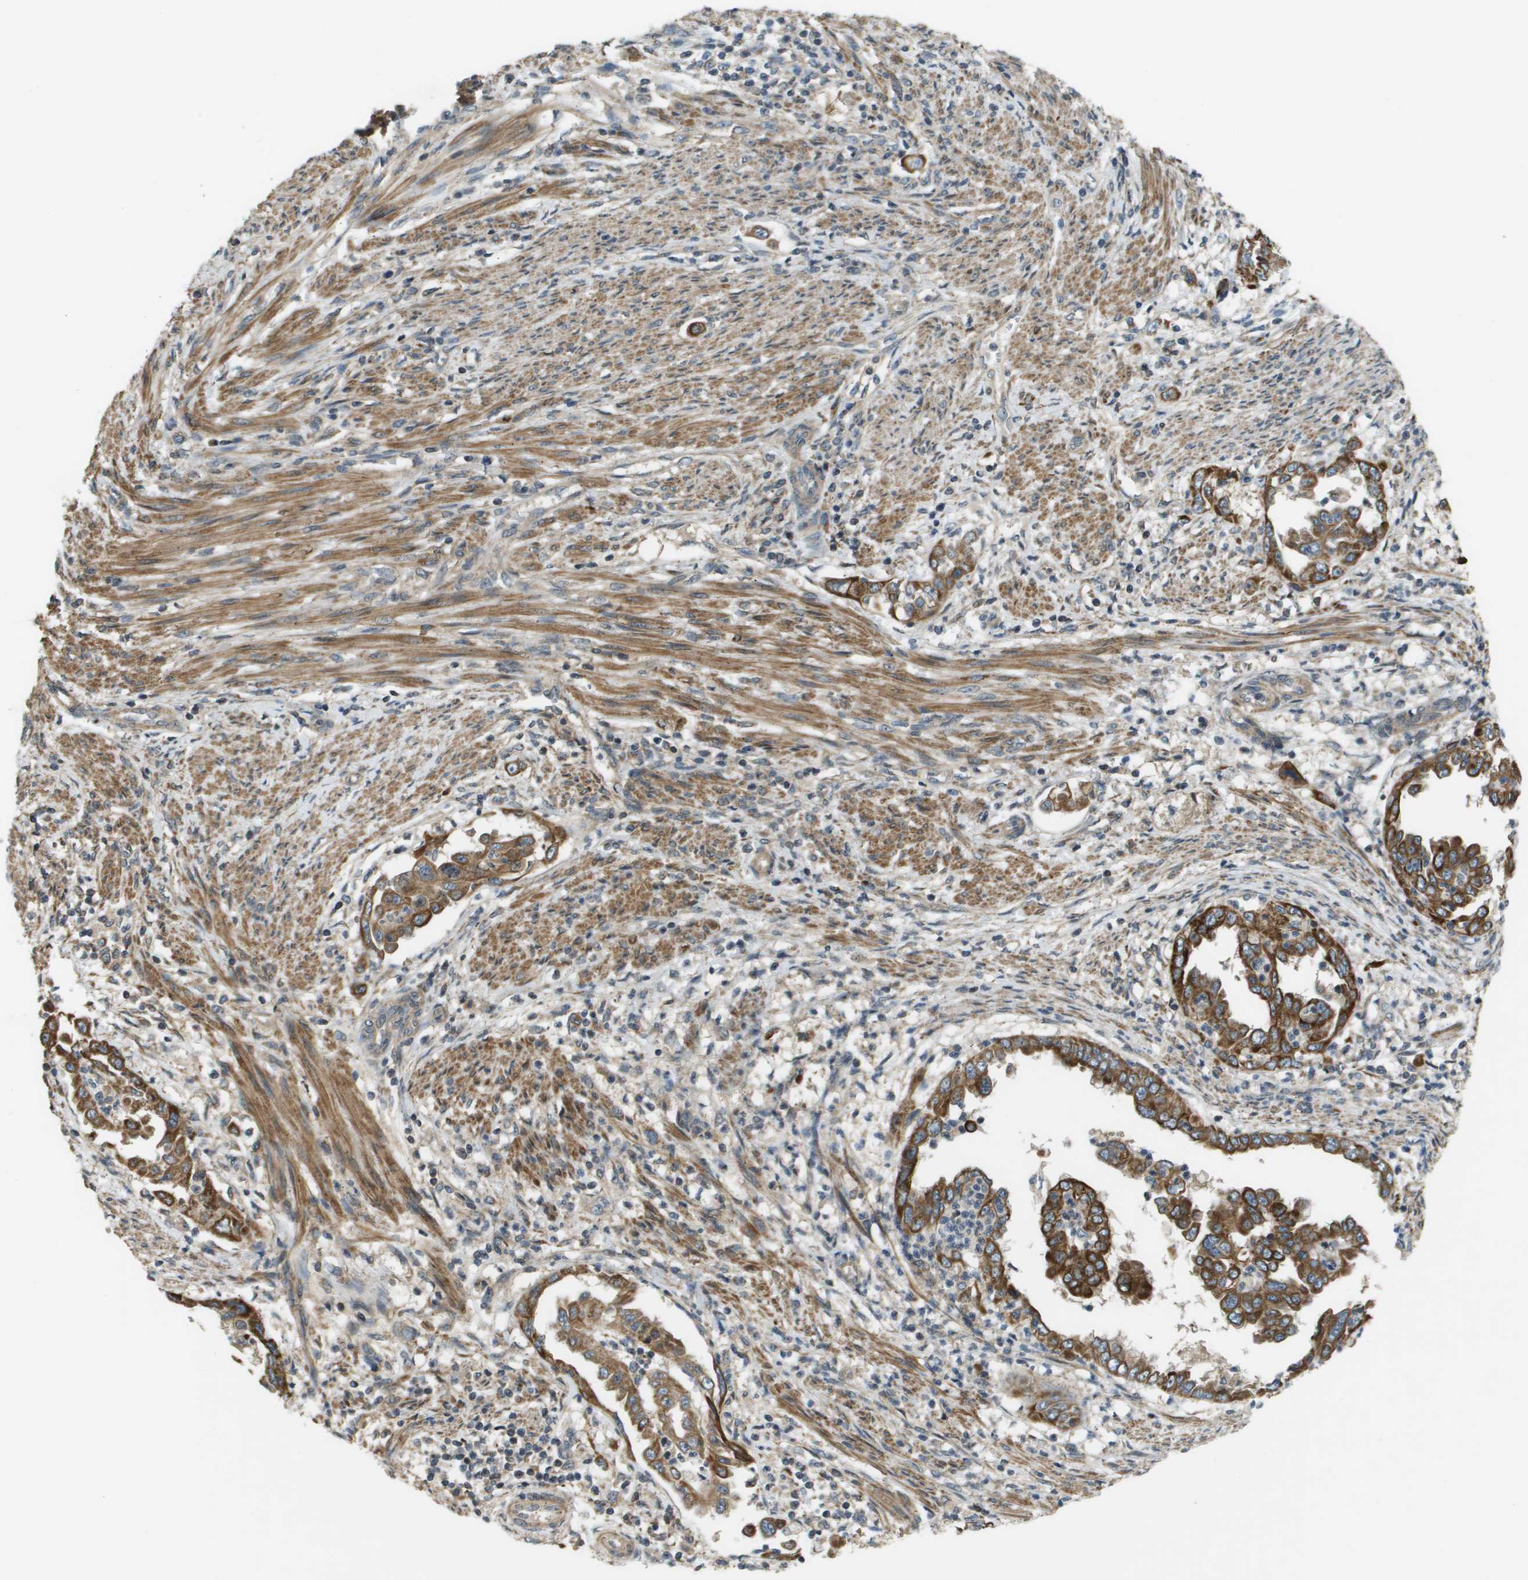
{"staining": {"intensity": "strong", "quantity": ">75%", "location": "cytoplasmic/membranous"}, "tissue": "endometrial cancer", "cell_type": "Tumor cells", "image_type": "cancer", "snomed": [{"axis": "morphology", "description": "Adenocarcinoma, NOS"}, {"axis": "topography", "description": "Endometrium"}], "caption": "High-magnification brightfield microscopy of adenocarcinoma (endometrial) stained with DAB (brown) and counterstained with hematoxylin (blue). tumor cells exhibit strong cytoplasmic/membranous positivity is seen in about>75% of cells.", "gene": "CDKN2C", "patient": {"sex": "female", "age": 85}}